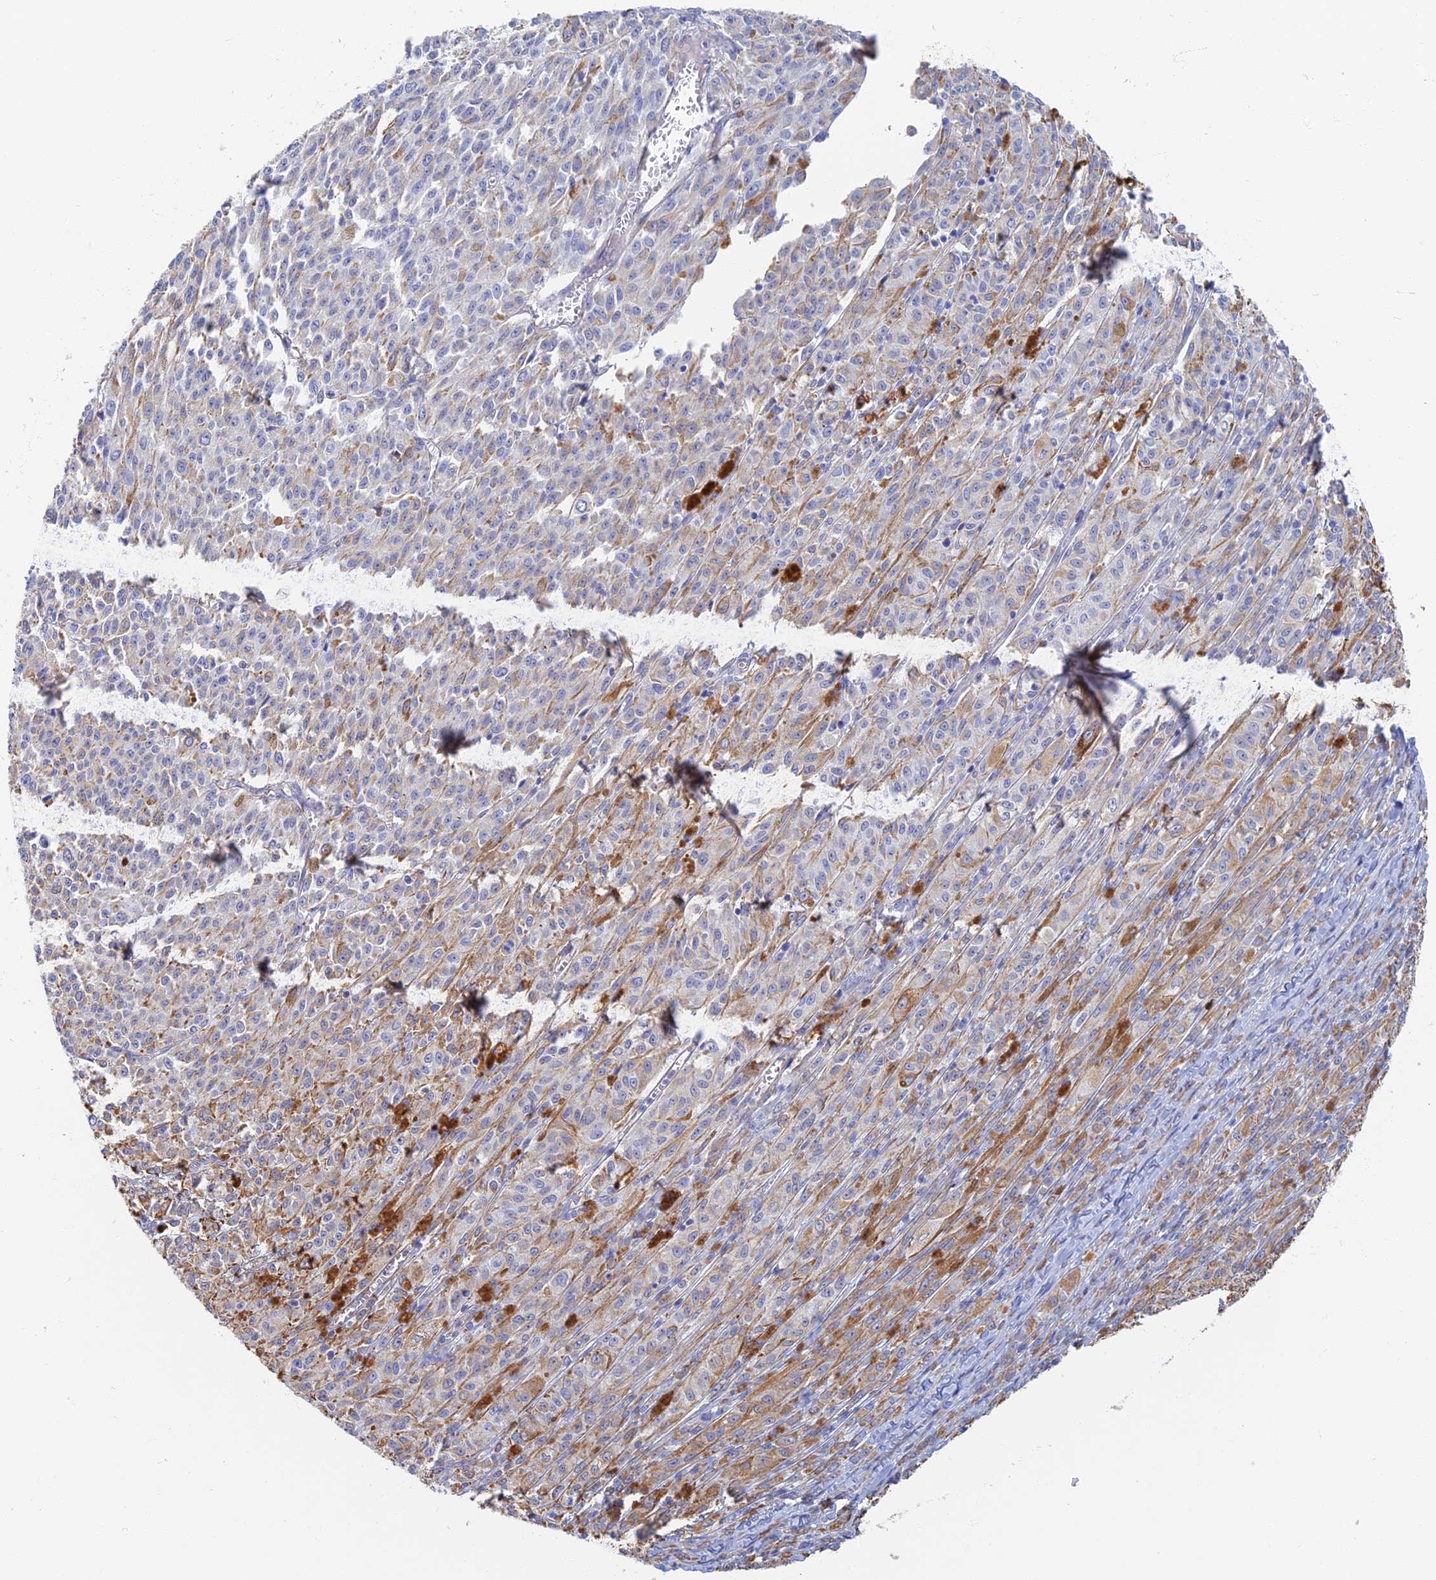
{"staining": {"intensity": "negative", "quantity": "none", "location": "none"}, "tissue": "melanoma", "cell_type": "Tumor cells", "image_type": "cancer", "snomed": [{"axis": "morphology", "description": "Malignant melanoma, NOS"}, {"axis": "topography", "description": "Skin"}], "caption": "Immunohistochemistry micrograph of malignant melanoma stained for a protein (brown), which reveals no positivity in tumor cells. (Stains: DAB immunohistochemistry (IHC) with hematoxylin counter stain, Microscopy: brightfield microscopy at high magnification).", "gene": "RMC1", "patient": {"sex": "female", "age": 52}}